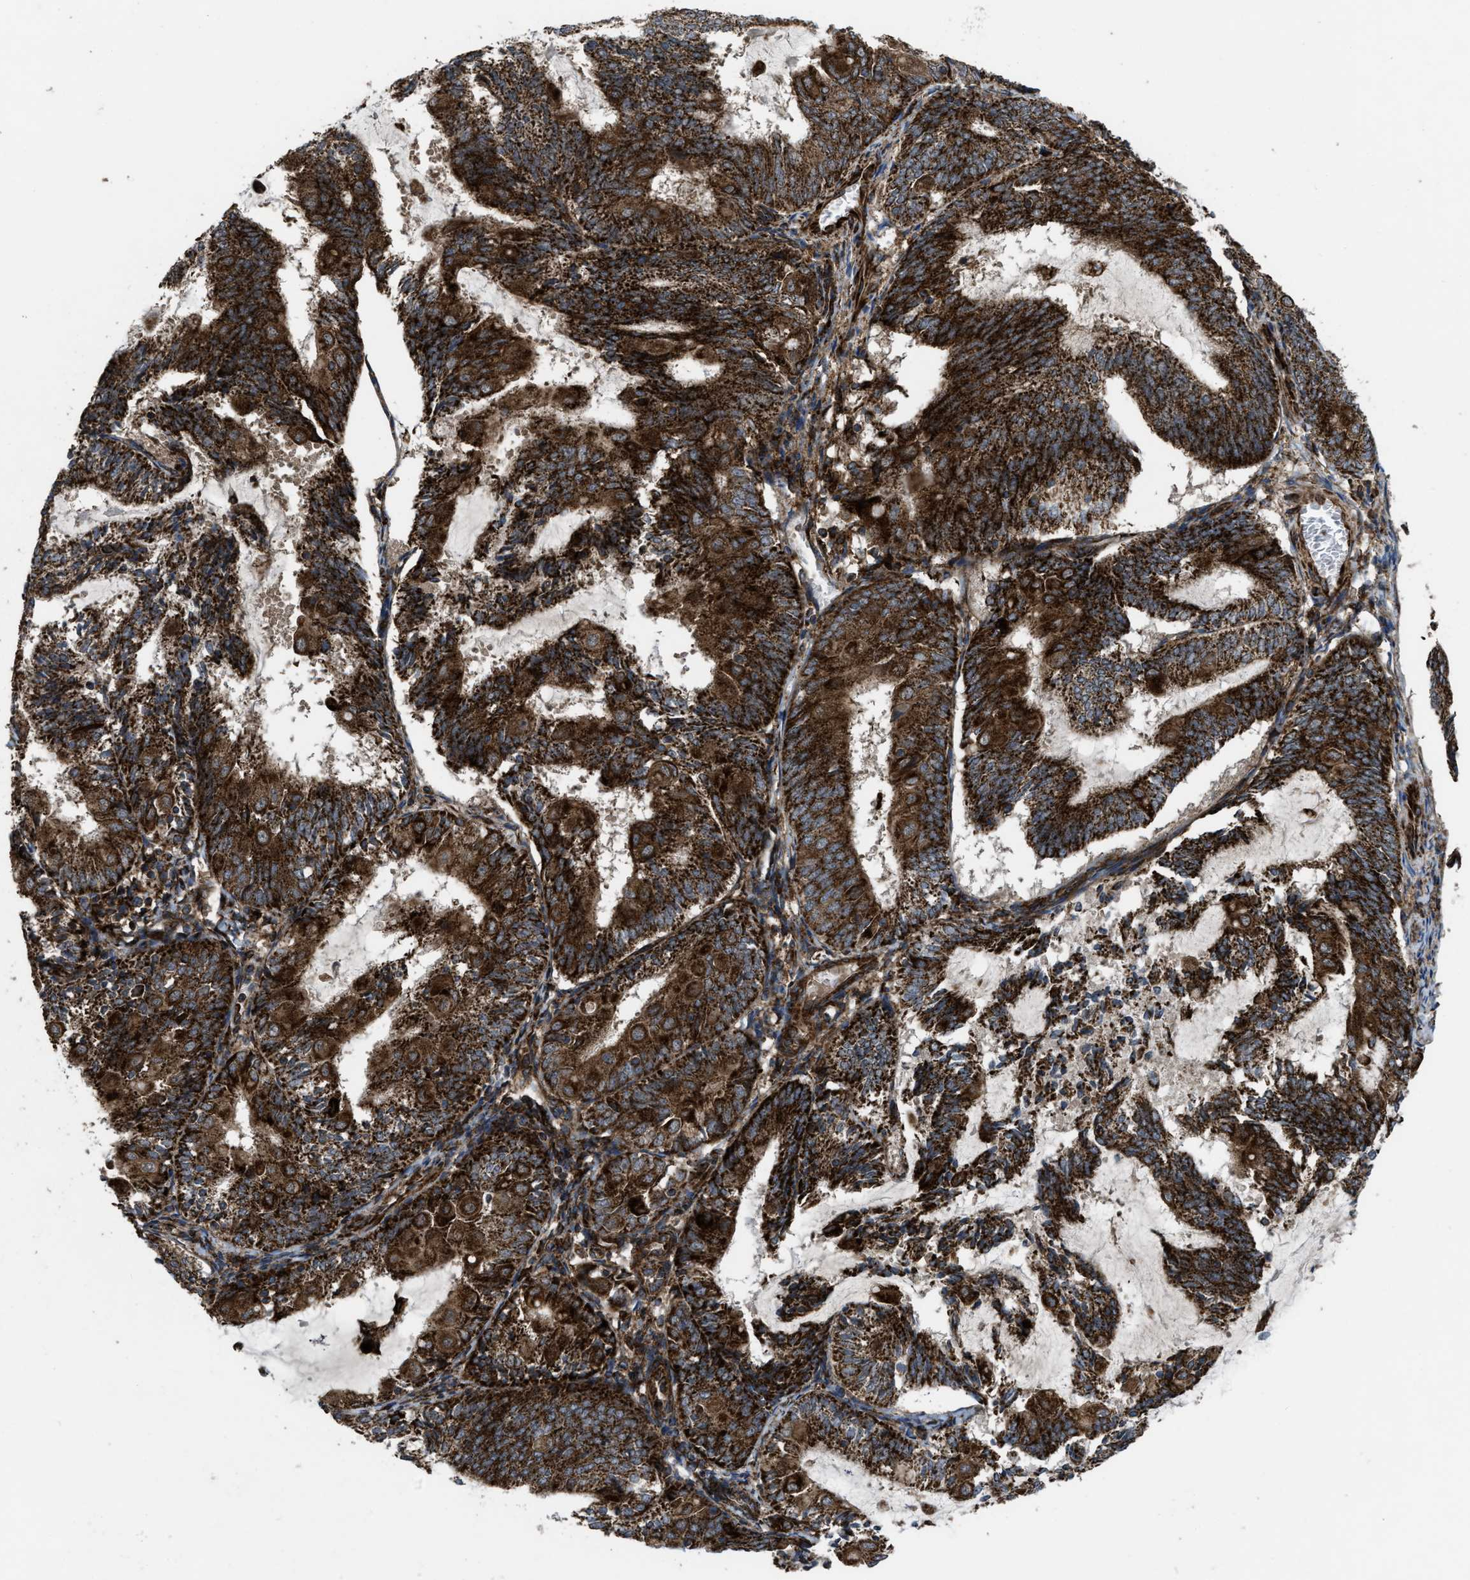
{"staining": {"intensity": "strong", "quantity": ">75%", "location": "cytoplasmic/membranous"}, "tissue": "endometrial cancer", "cell_type": "Tumor cells", "image_type": "cancer", "snomed": [{"axis": "morphology", "description": "Adenocarcinoma, NOS"}, {"axis": "topography", "description": "Endometrium"}], "caption": "Tumor cells display high levels of strong cytoplasmic/membranous expression in about >75% of cells in endometrial cancer.", "gene": "PER3", "patient": {"sex": "female", "age": 81}}